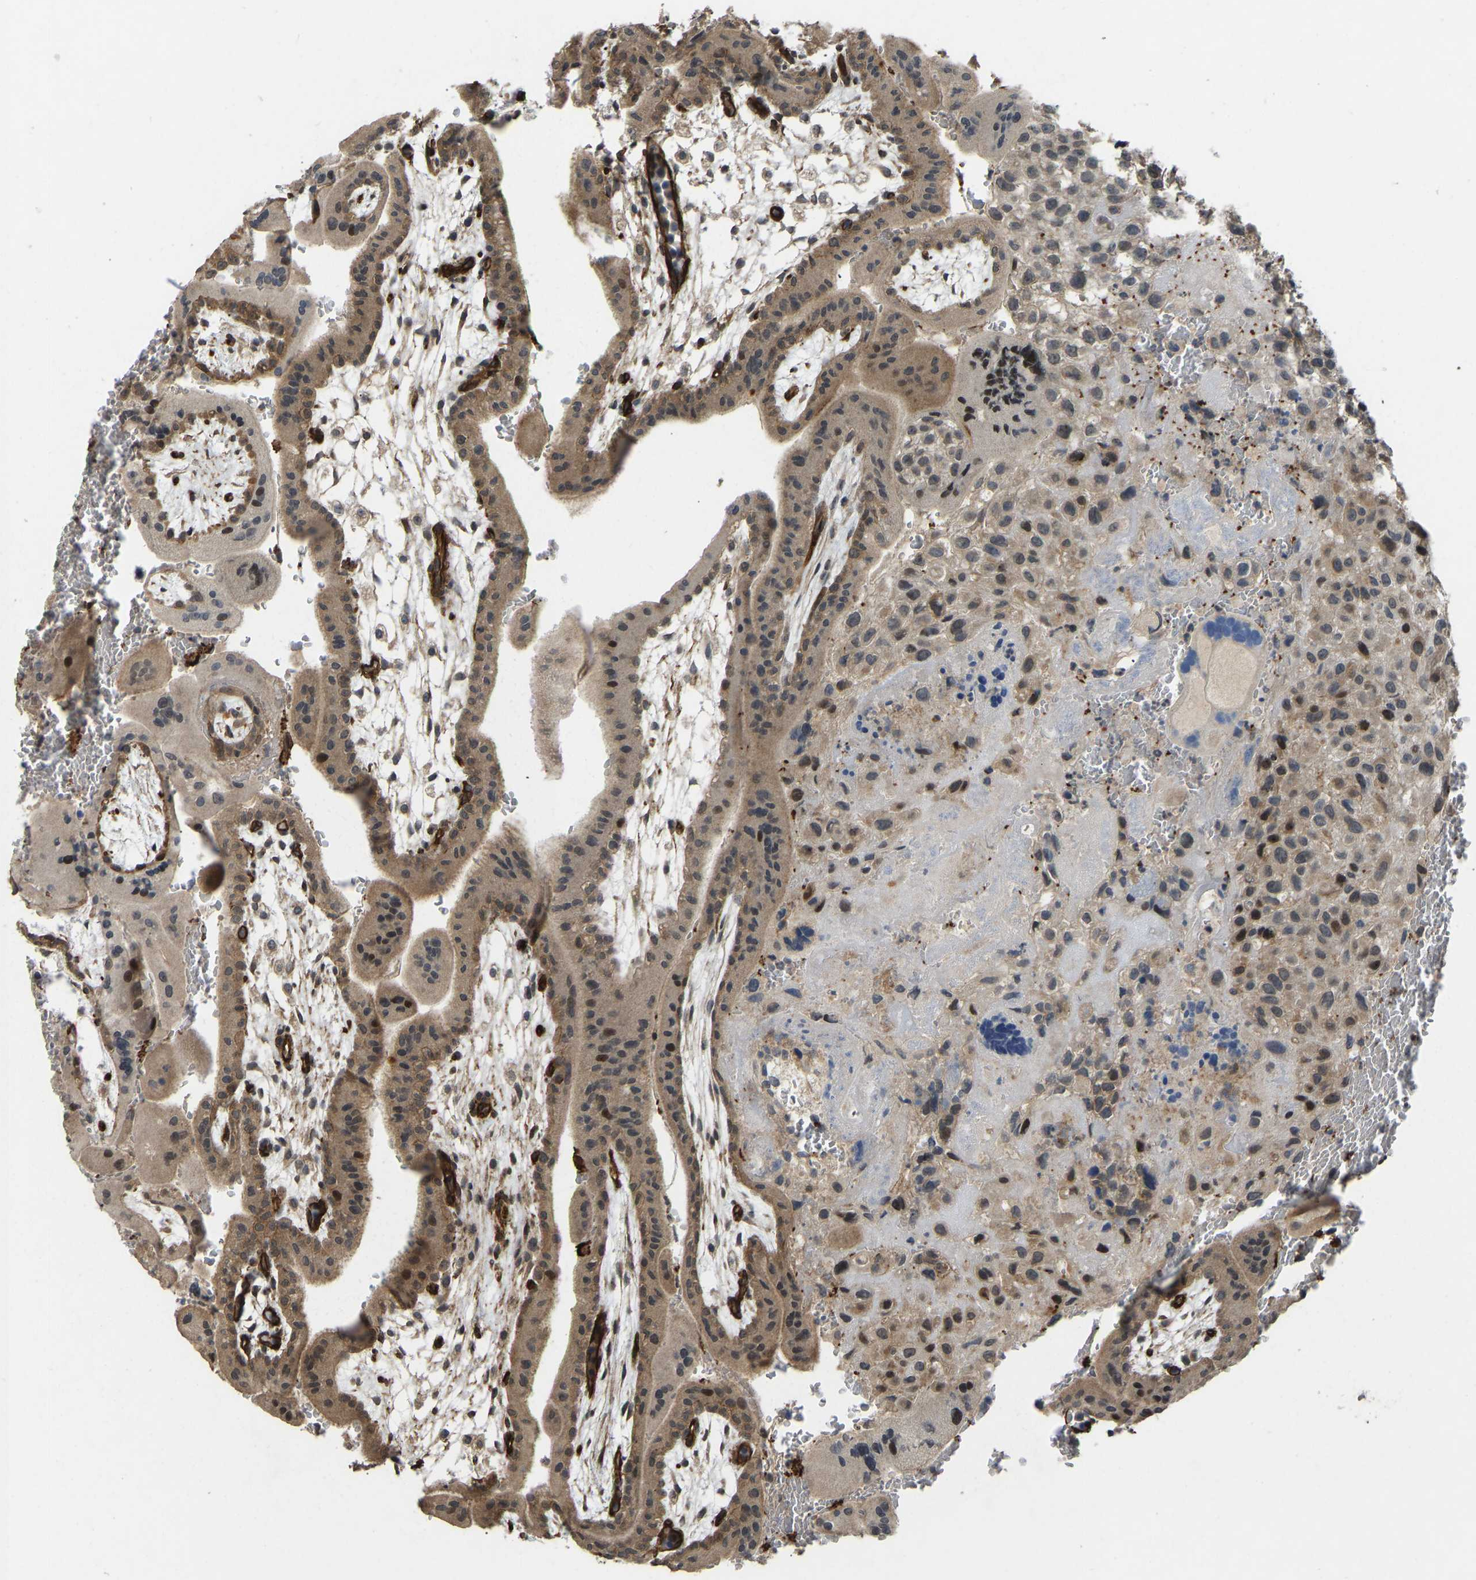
{"staining": {"intensity": "moderate", "quantity": ">75%", "location": "cytoplasmic/membranous"}, "tissue": "placenta", "cell_type": "Decidual cells", "image_type": "normal", "snomed": [{"axis": "morphology", "description": "Normal tissue, NOS"}, {"axis": "topography", "description": "Placenta"}], "caption": "Decidual cells exhibit medium levels of moderate cytoplasmic/membranous positivity in approximately >75% of cells in benign placenta. Immunohistochemistry stains the protein in brown and the nuclei are stained blue.", "gene": "NMB", "patient": {"sex": "female", "age": 35}}